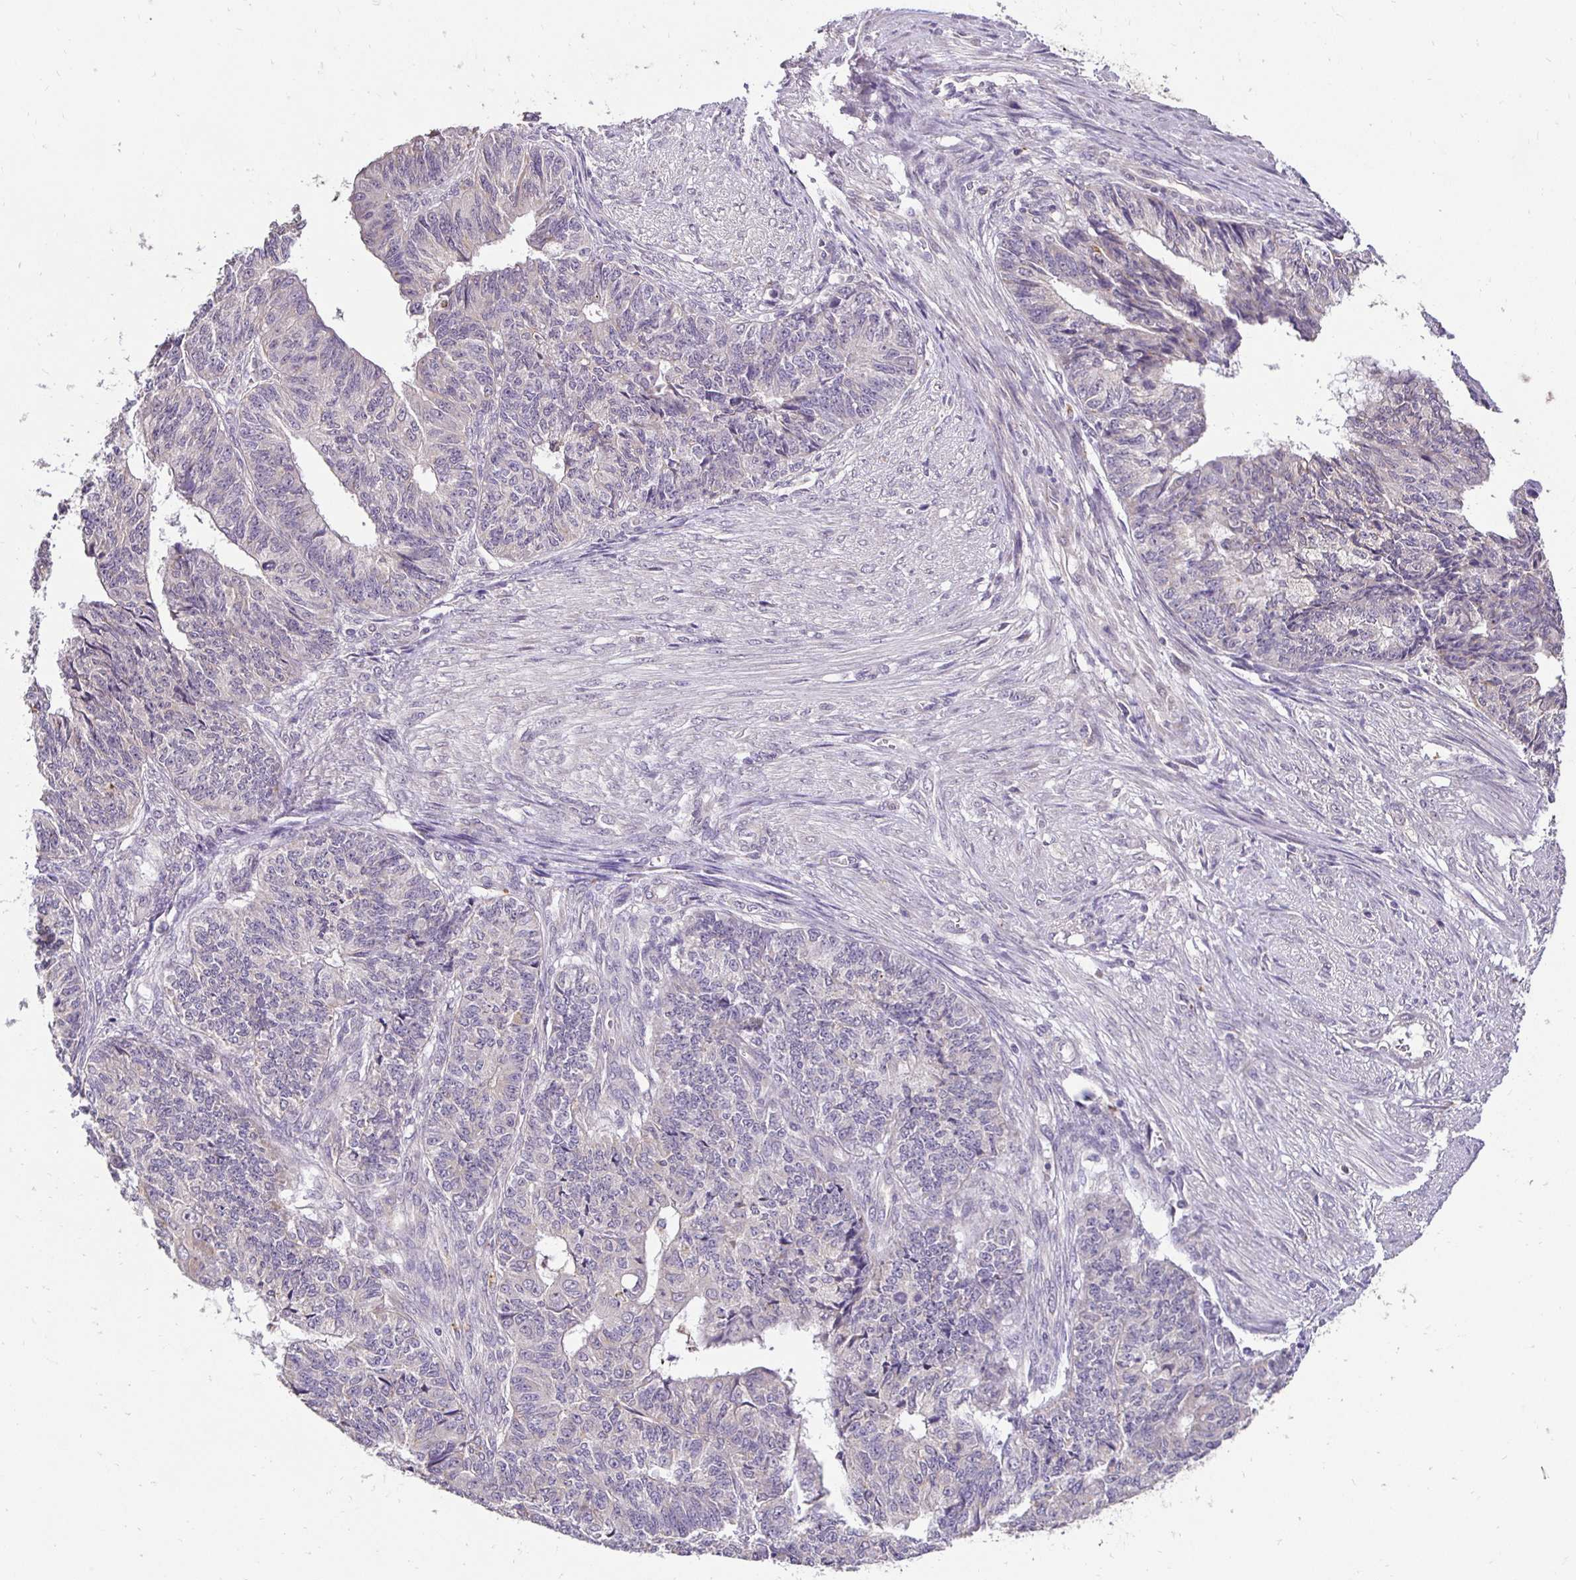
{"staining": {"intensity": "negative", "quantity": "none", "location": "none"}, "tissue": "endometrial cancer", "cell_type": "Tumor cells", "image_type": "cancer", "snomed": [{"axis": "morphology", "description": "Adenocarcinoma, NOS"}, {"axis": "topography", "description": "Endometrium"}], "caption": "A photomicrograph of endometrial adenocarcinoma stained for a protein displays no brown staining in tumor cells.", "gene": "RHEBL1", "patient": {"sex": "female", "age": 32}}